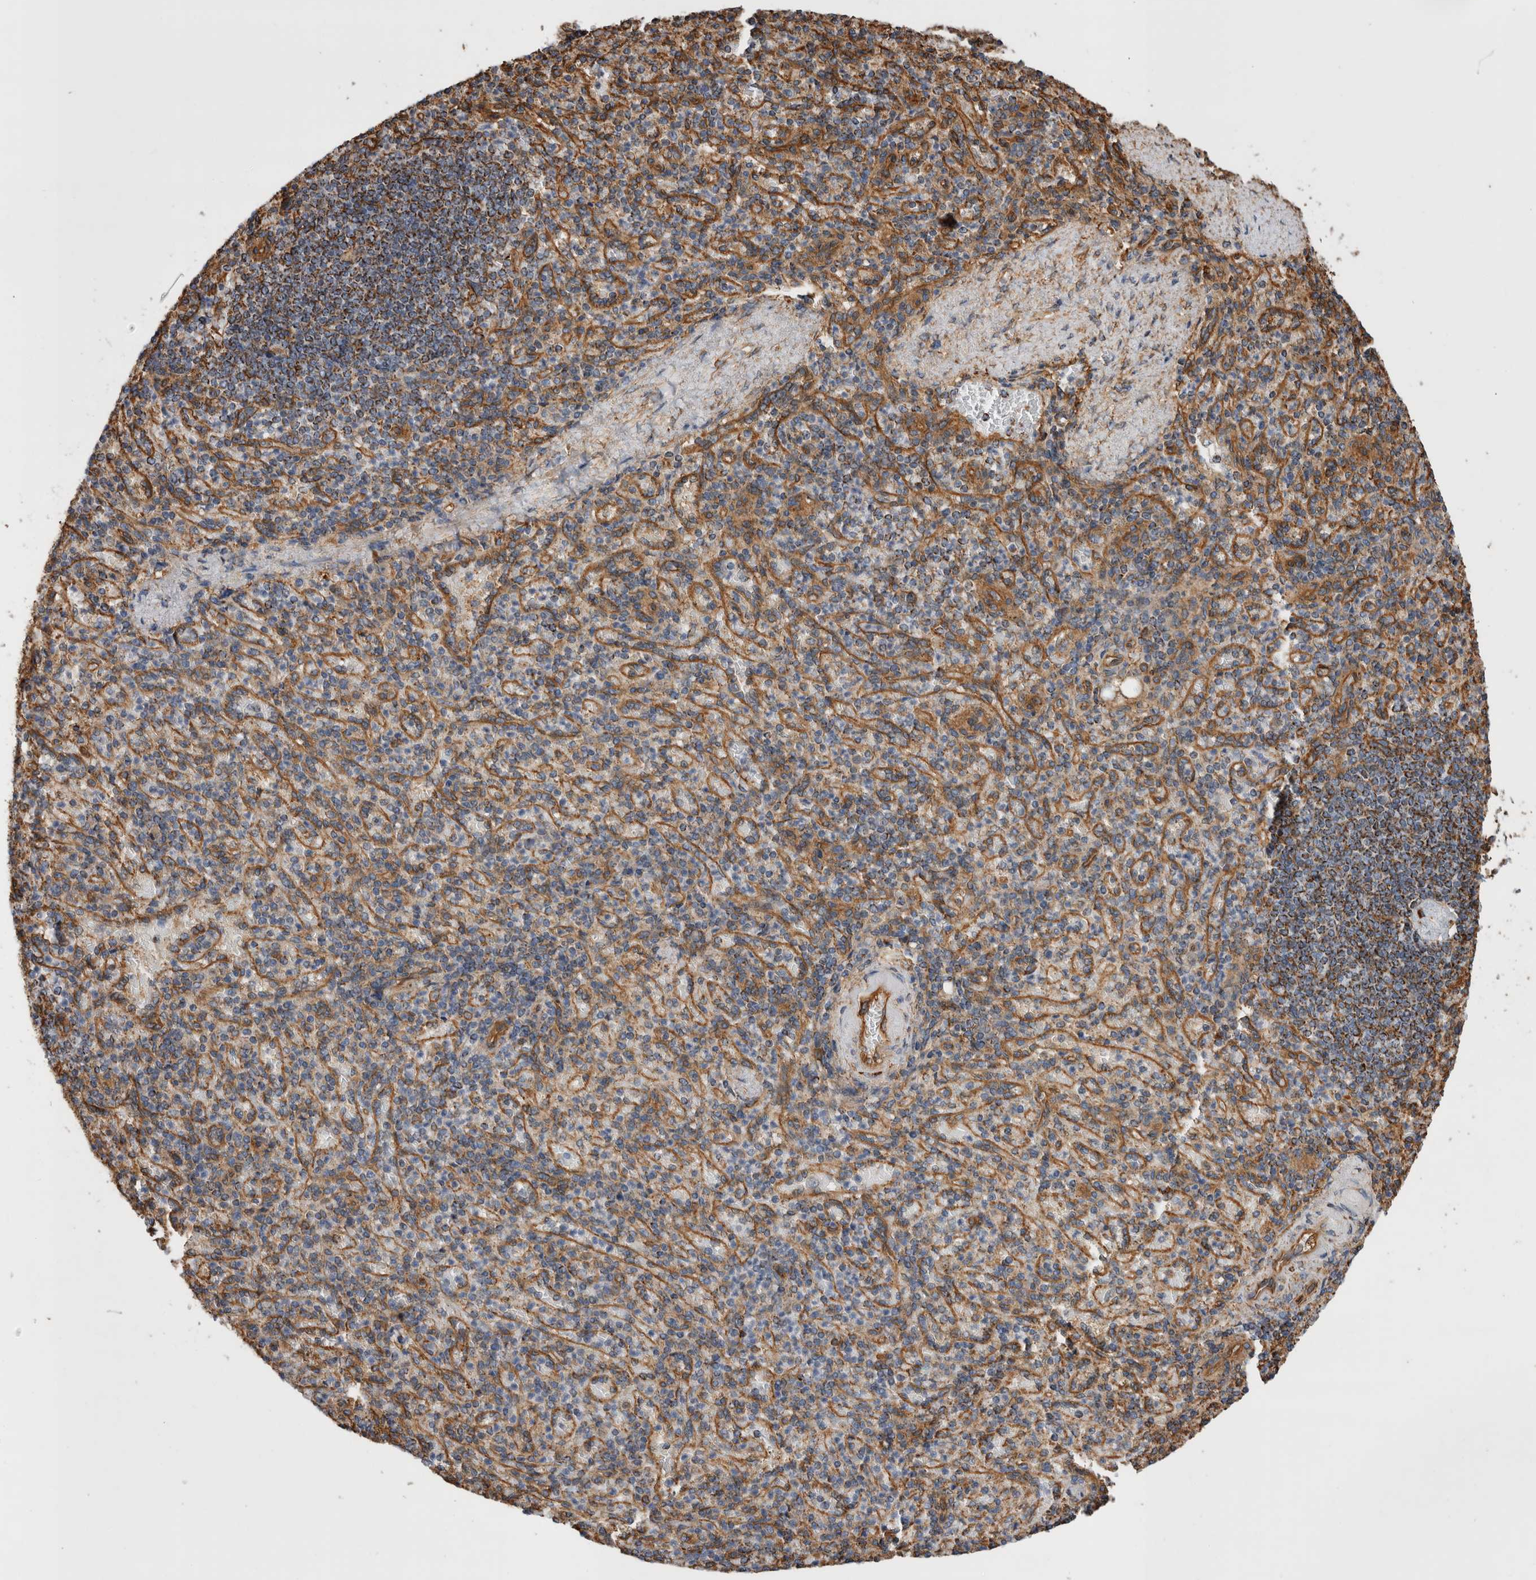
{"staining": {"intensity": "moderate", "quantity": "<25%", "location": "cytoplasmic/membranous"}, "tissue": "spleen", "cell_type": "Cells in red pulp", "image_type": "normal", "snomed": [{"axis": "morphology", "description": "Normal tissue, NOS"}, {"axis": "topography", "description": "Spleen"}], "caption": "Spleen stained for a protein (brown) displays moderate cytoplasmic/membranous positive staining in about <25% of cells in red pulp.", "gene": "ZNF397", "patient": {"sex": "female", "age": 74}}